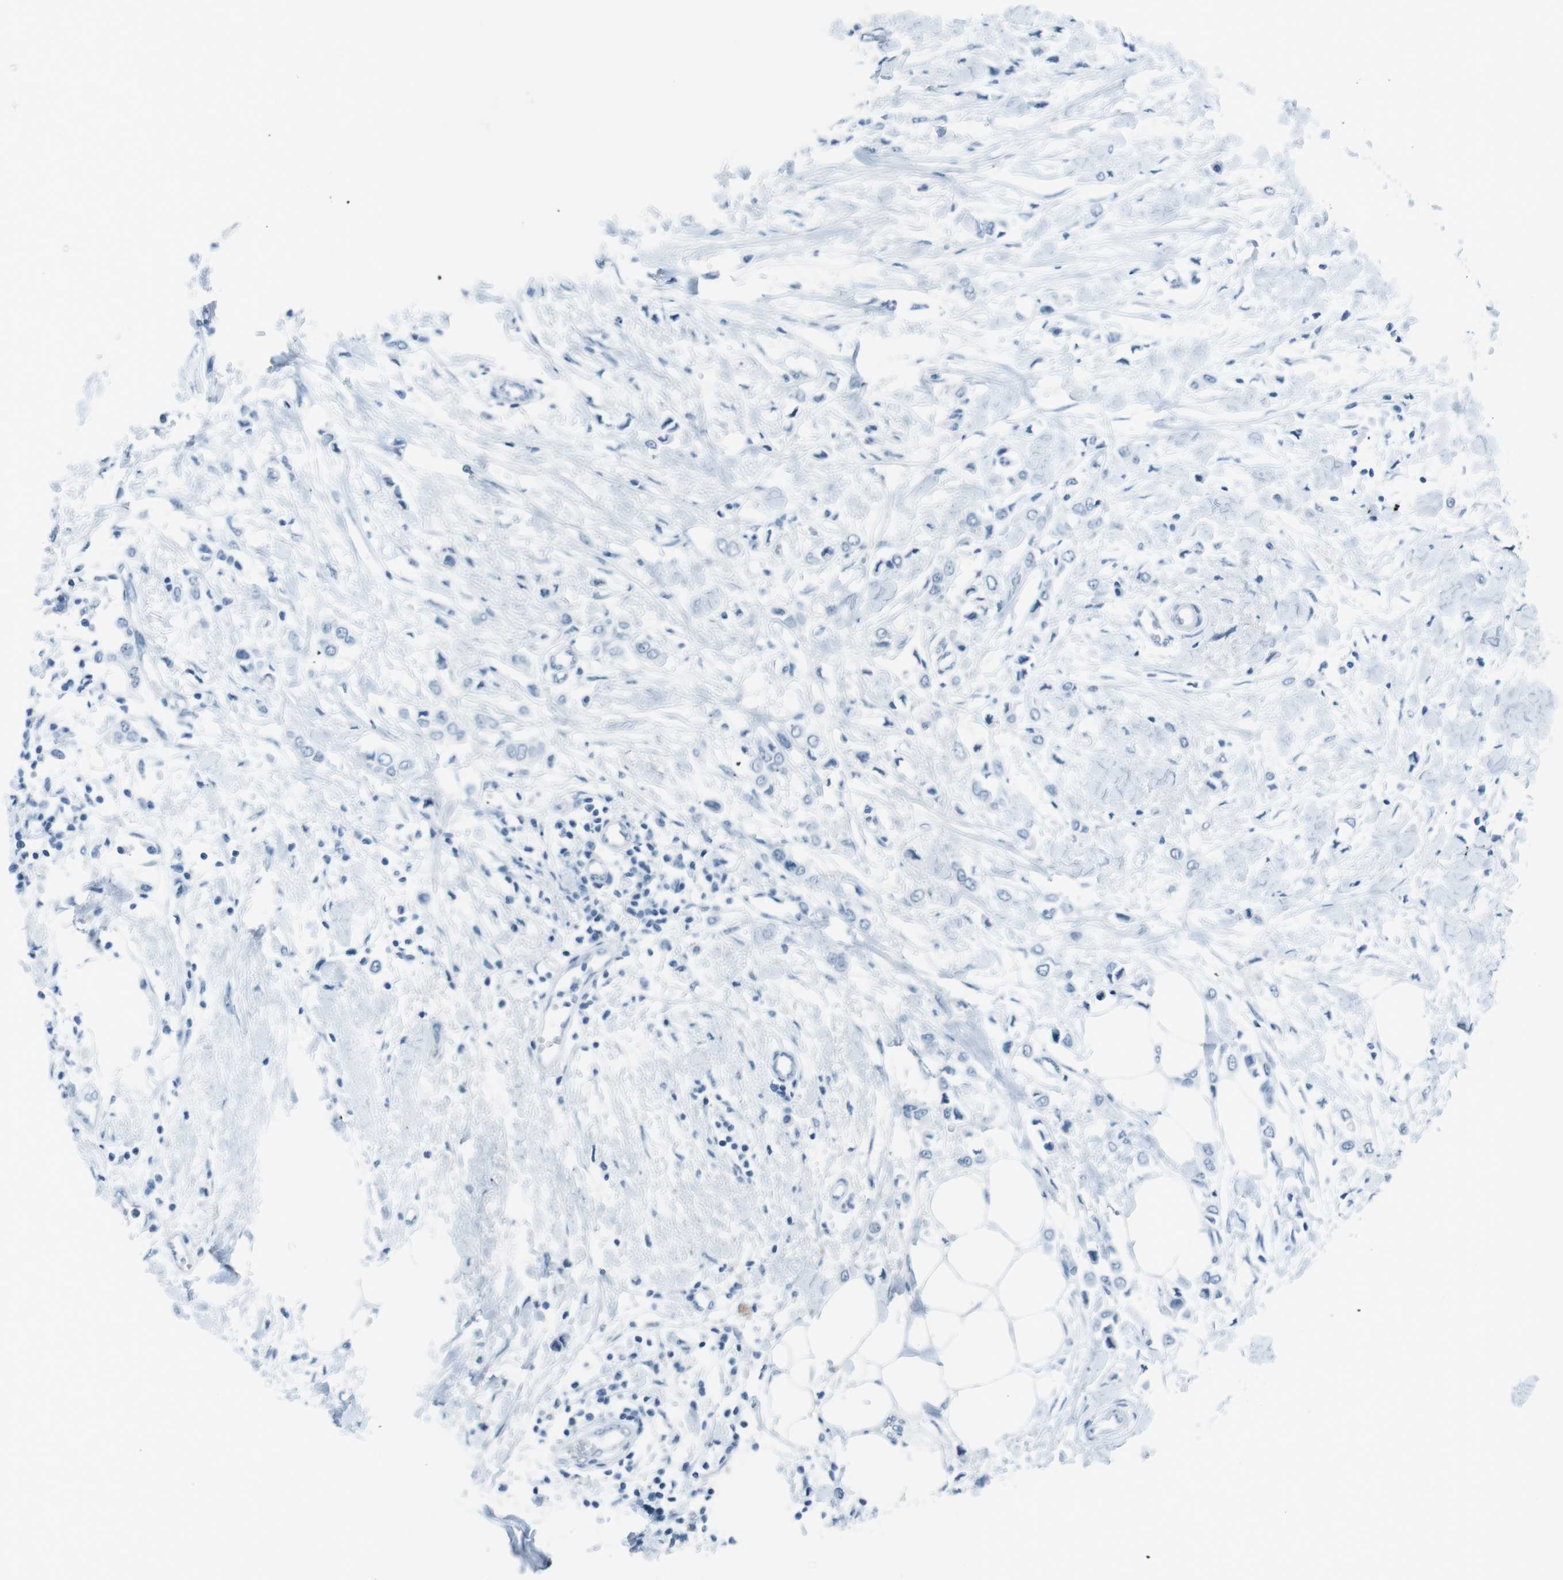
{"staining": {"intensity": "negative", "quantity": "none", "location": "none"}, "tissue": "breast cancer", "cell_type": "Tumor cells", "image_type": "cancer", "snomed": [{"axis": "morphology", "description": "Lobular carcinoma"}, {"axis": "topography", "description": "Breast"}], "caption": "Photomicrograph shows no protein positivity in tumor cells of lobular carcinoma (breast) tissue.", "gene": "TMEM207", "patient": {"sex": "female", "age": 51}}